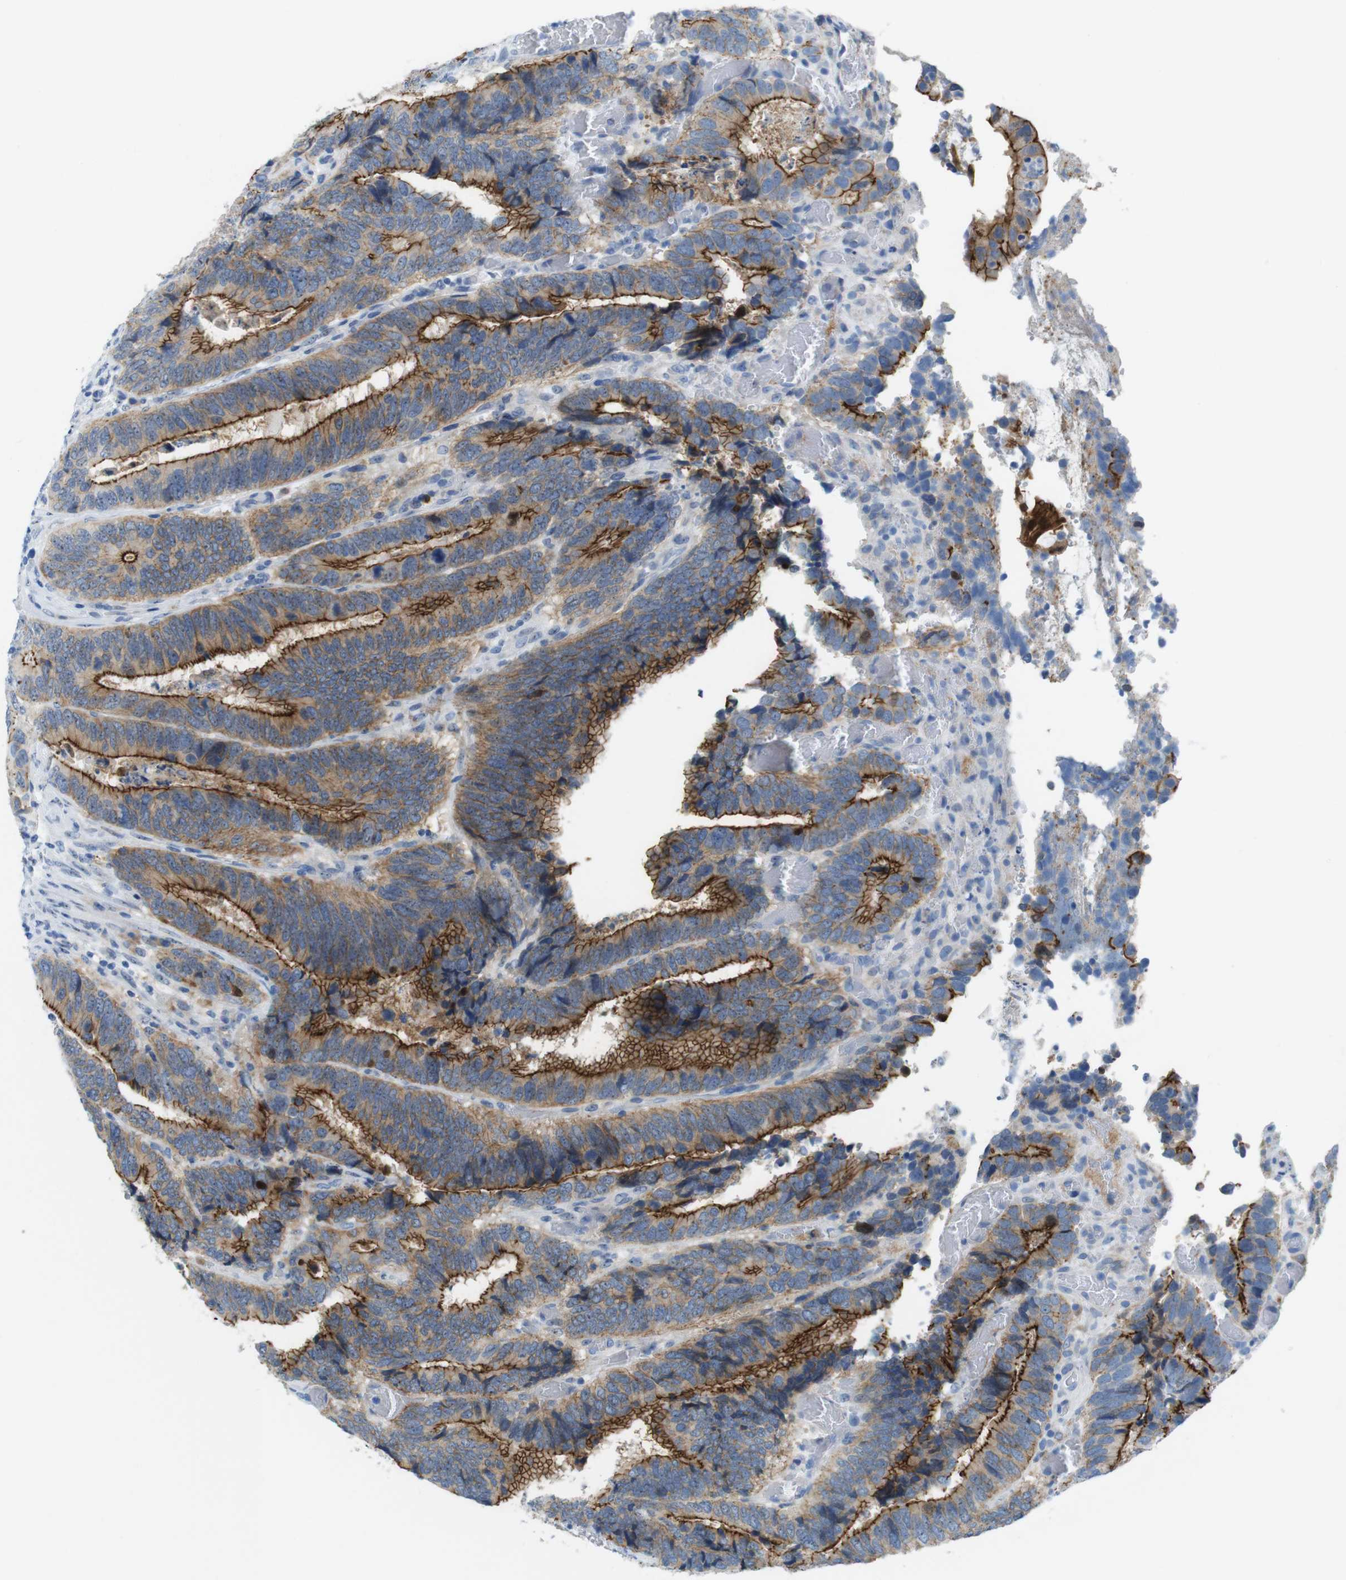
{"staining": {"intensity": "strong", "quantity": "25%-75%", "location": "cytoplasmic/membranous"}, "tissue": "colorectal cancer", "cell_type": "Tumor cells", "image_type": "cancer", "snomed": [{"axis": "morphology", "description": "Adenocarcinoma, NOS"}, {"axis": "topography", "description": "Colon"}], "caption": "Immunohistochemistry (IHC) photomicrograph of neoplastic tissue: human adenocarcinoma (colorectal) stained using IHC reveals high levels of strong protein expression localized specifically in the cytoplasmic/membranous of tumor cells, appearing as a cytoplasmic/membranous brown color.", "gene": "TJP3", "patient": {"sex": "male", "age": 72}}